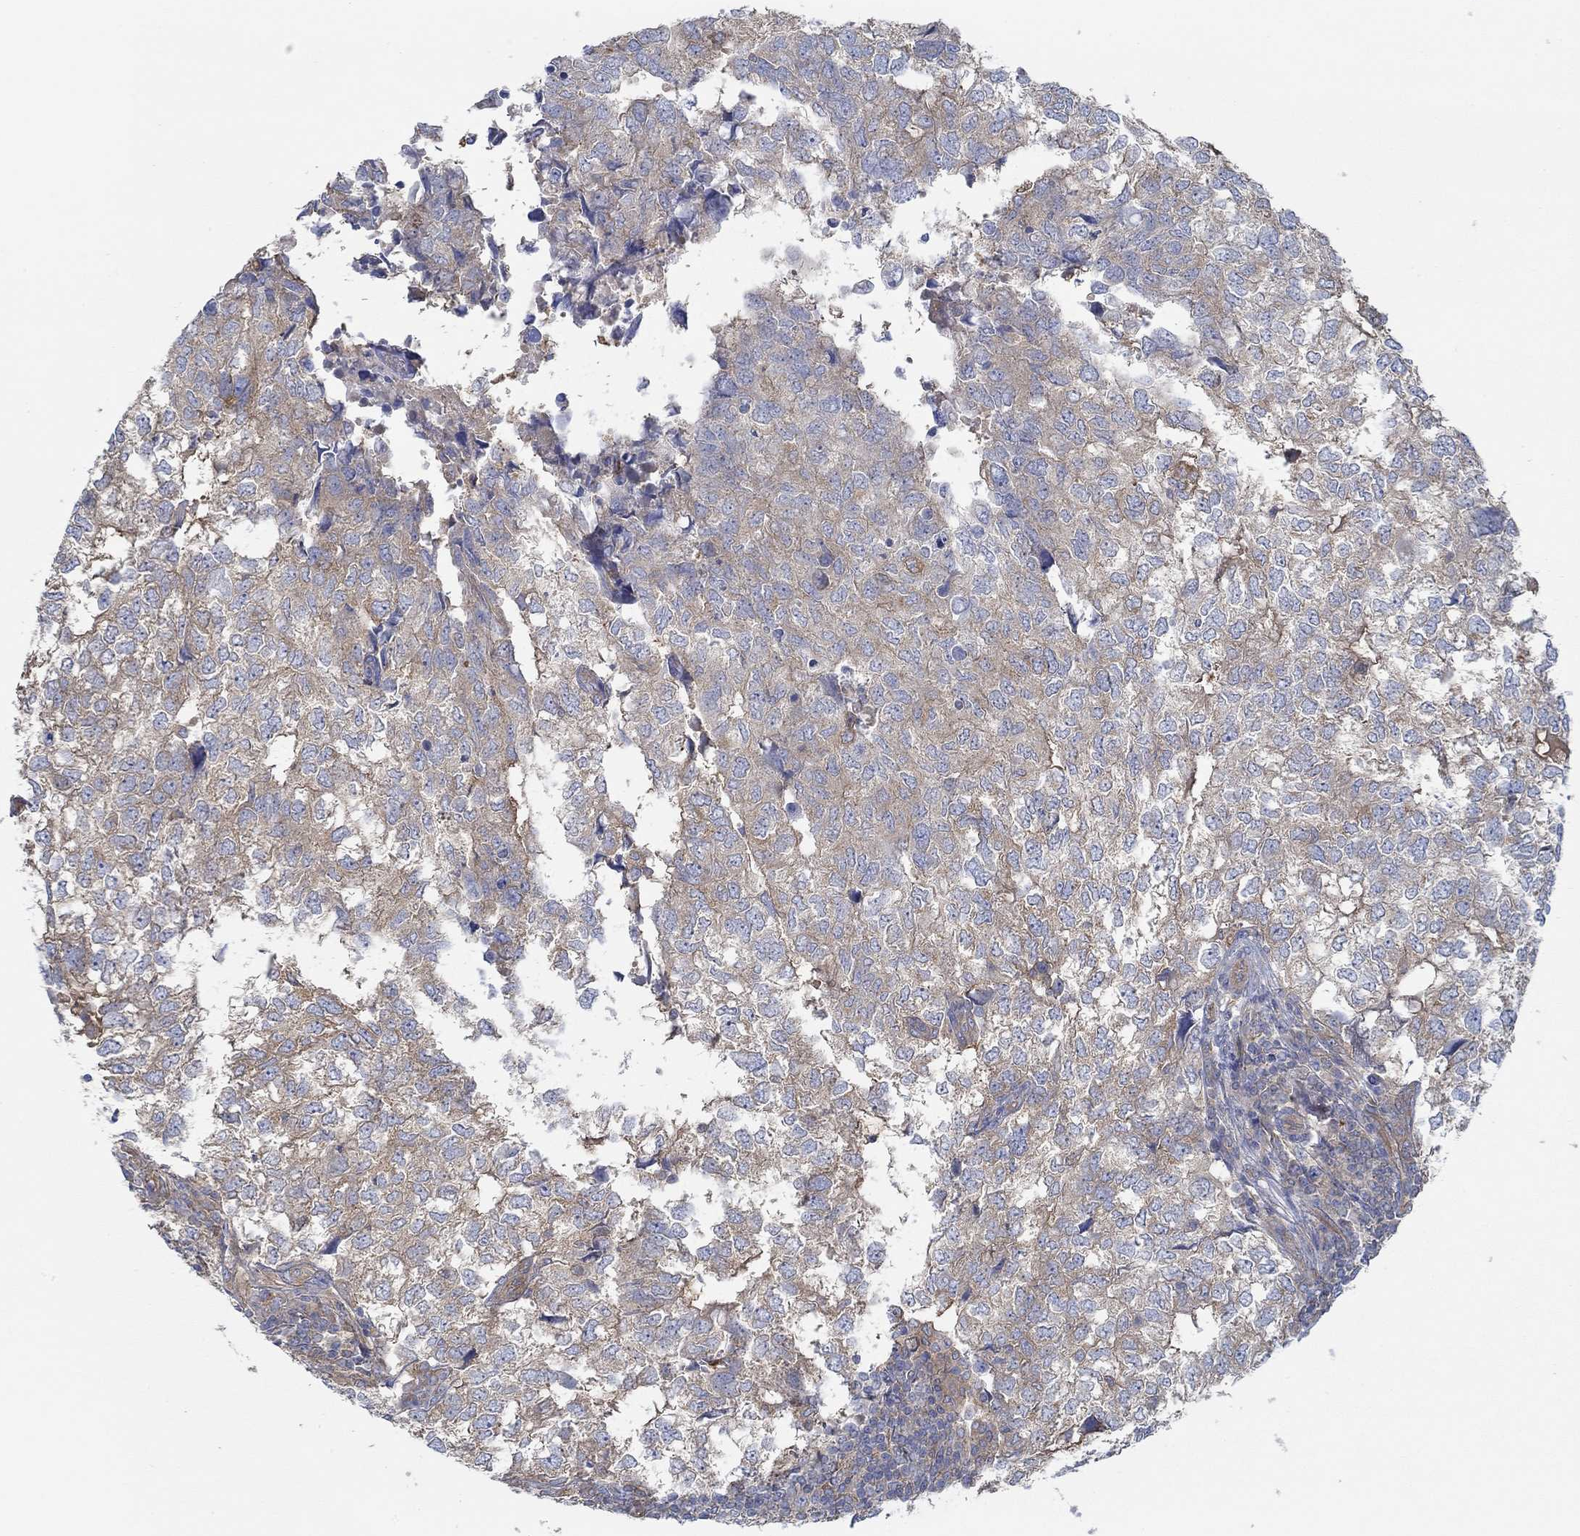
{"staining": {"intensity": "moderate", "quantity": "25%-75%", "location": "cytoplasmic/membranous"}, "tissue": "breast cancer", "cell_type": "Tumor cells", "image_type": "cancer", "snomed": [{"axis": "morphology", "description": "Duct carcinoma"}, {"axis": "topography", "description": "Breast"}], "caption": "A histopathology image showing moderate cytoplasmic/membranous expression in approximately 25%-75% of tumor cells in breast cancer (infiltrating ductal carcinoma), as visualized by brown immunohistochemical staining.", "gene": "SPAG9", "patient": {"sex": "female", "age": 30}}